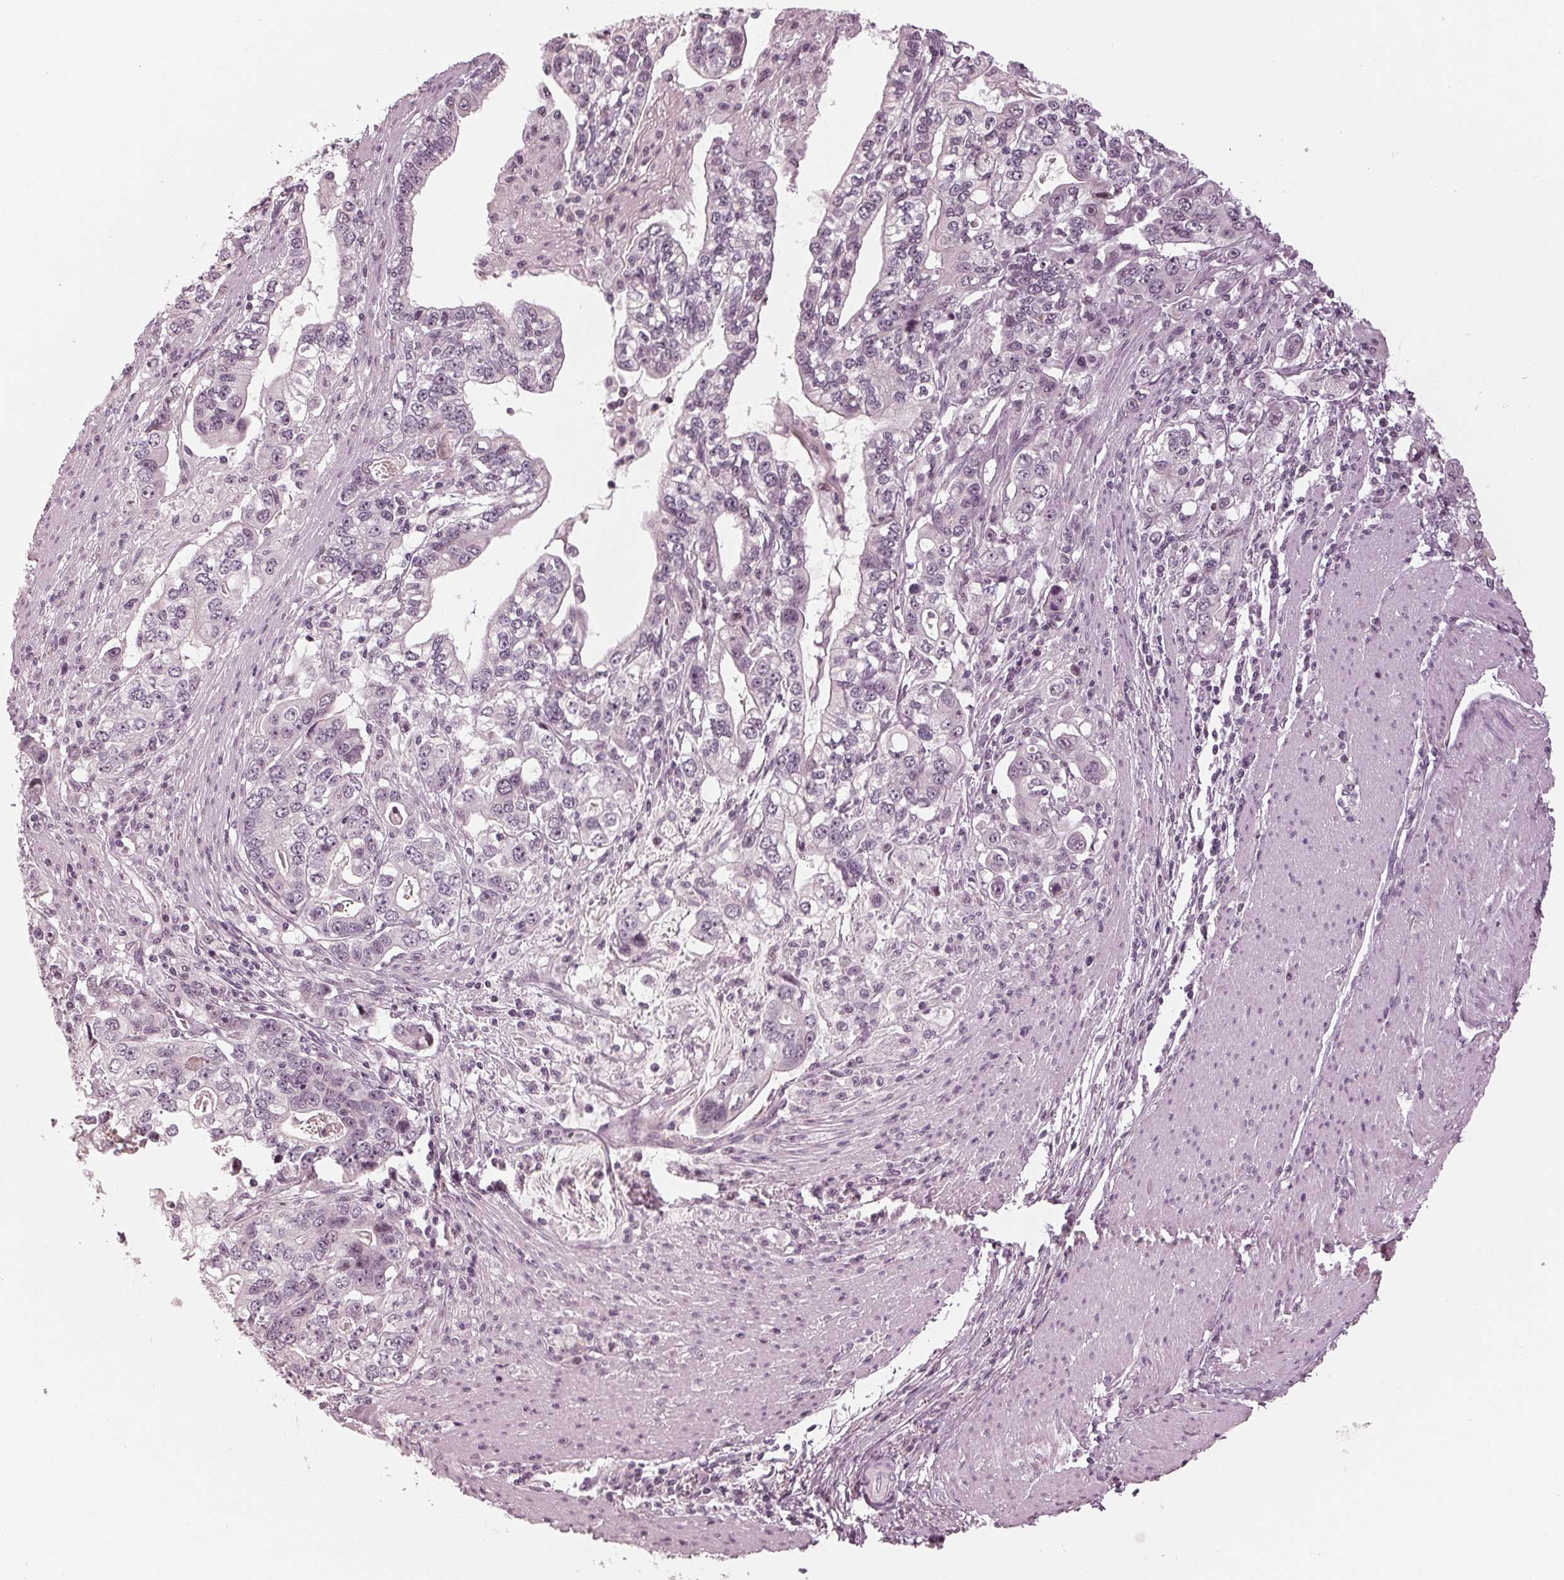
{"staining": {"intensity": "negative", "quantity": "none", "location": "none"}, "tissue": "stomach cancer", "cell_type": "Tumor cells", "image_type": "cancer", "snomed": [{"axis": "morphology", "description": "Adenocarcinoma, NOS"}, {"axis": "topography", "description": "Stomach, lower"}], "caption": "IHC histopathology image of human adenocarcinoma (stomach) stained for a protein (brown), which demonstrates no positivity in tumor cells.", "gene": "ADPRHL1", "patient": {"sex": "female", "age": 72}}